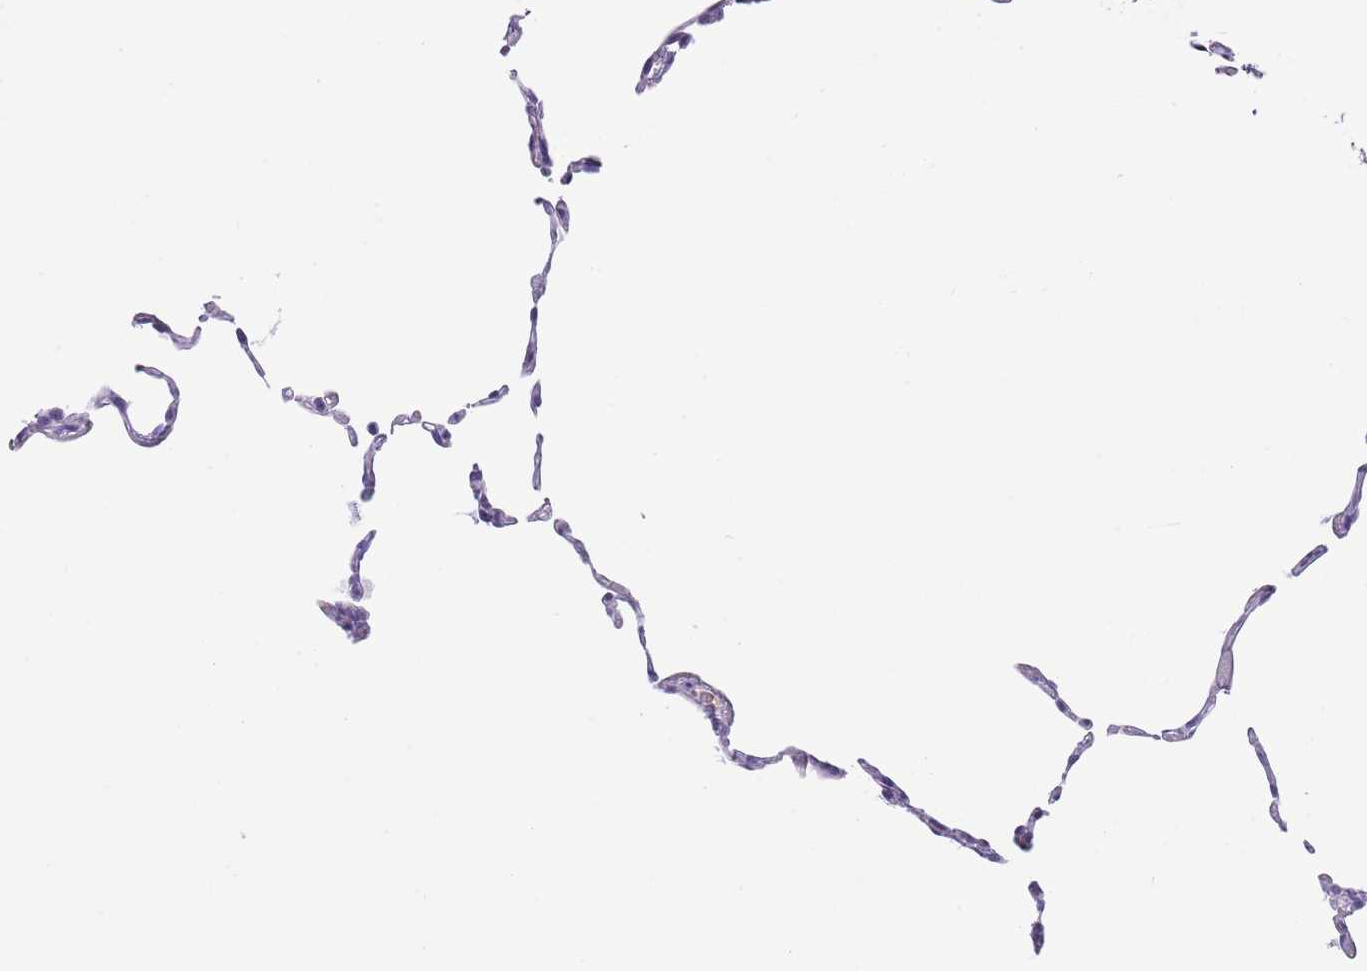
{"staining": {"intensity": "negative", "quantity": "none", "location": "none"}, "tissue": "lung", "cell_type": "Alveolar cells", "image_type": "normal", "snomed": [{"axis": "morphology", "description": "Normal tissue, NOS"}, {"axis": "topography", "description": "Lung"}], "caption": "Histopathology image shows no significant protein positivity in alveolar cells of benign lung. (DAB immunohistochemistry (IHC) with hematoxylin counter stain).", "gene": "NOP56", "patient": {"sex": "female", "age": 57}}